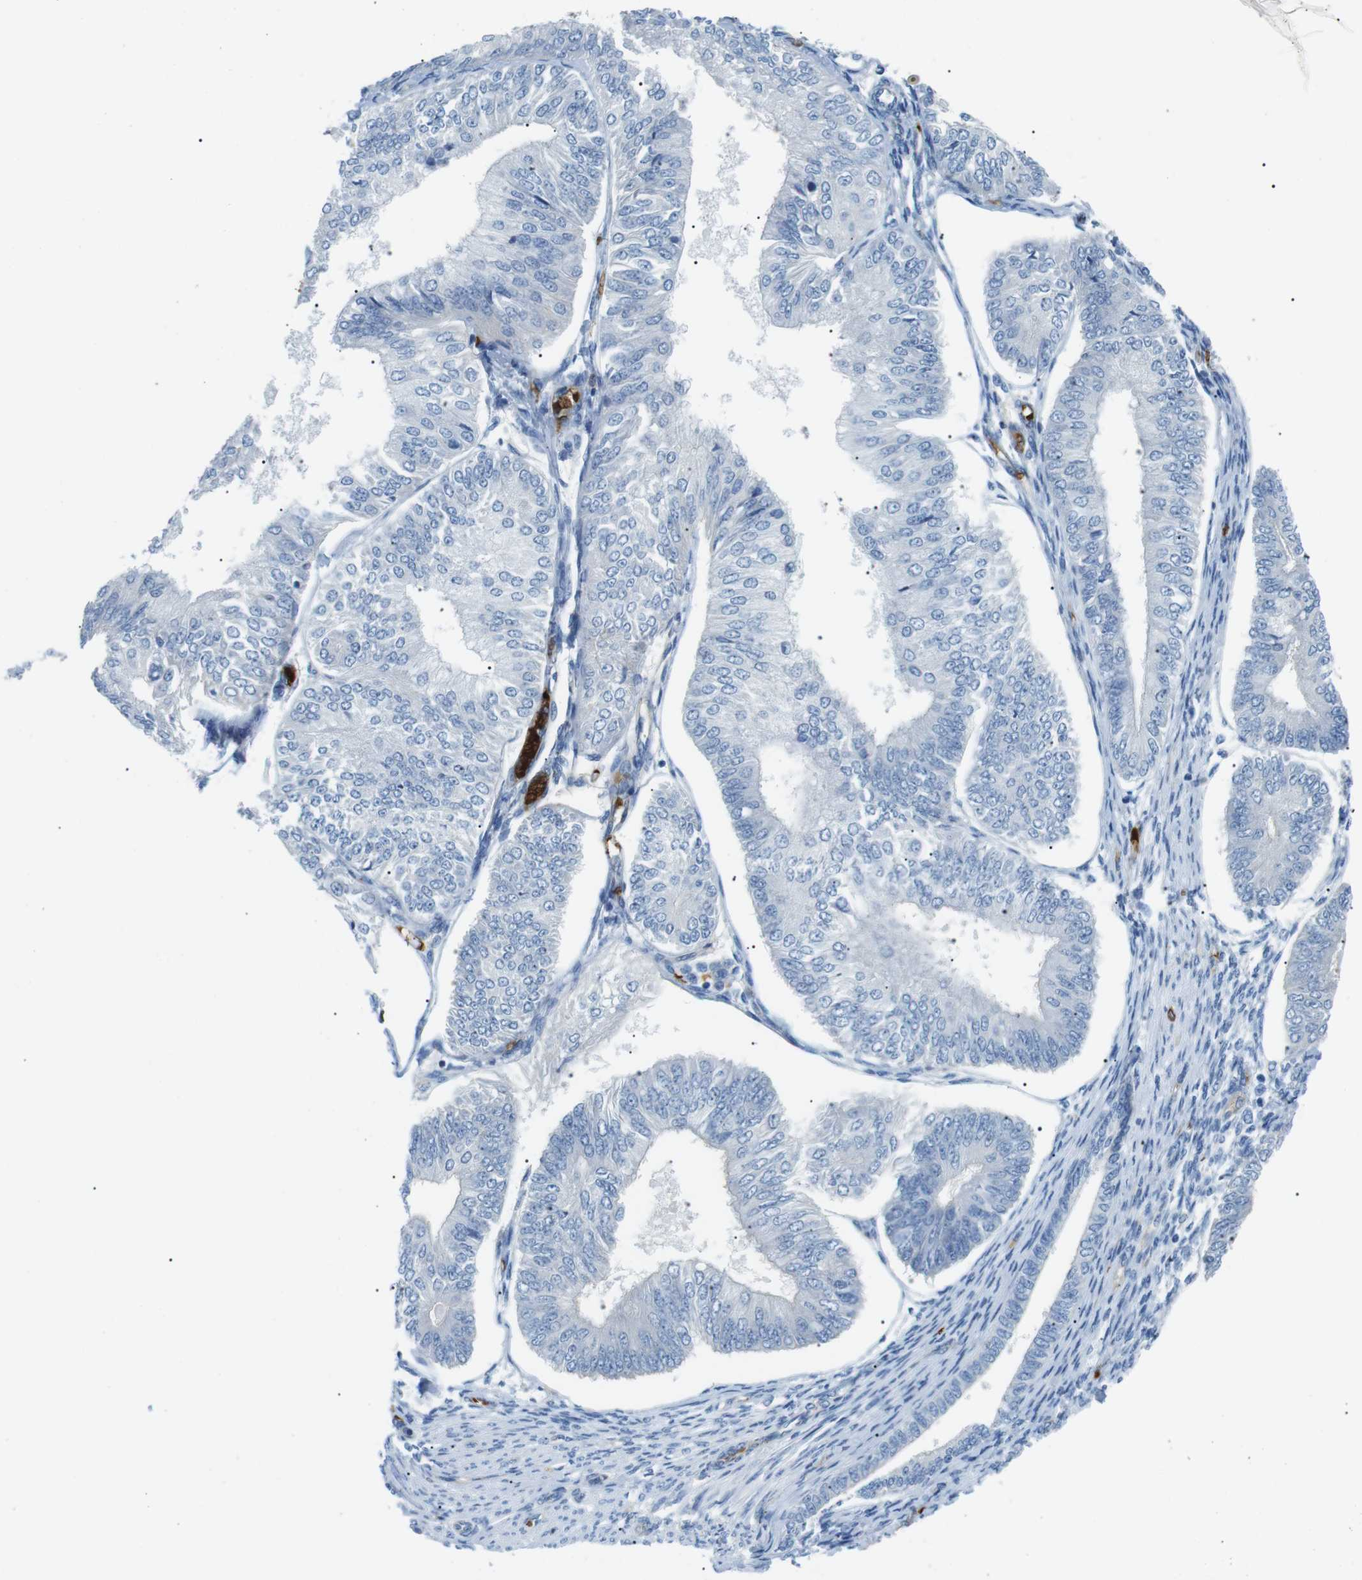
{"staining": {"intensity": "negative", "quantity": "none", "location": "none"}, "tissue": "endometrial cancer", "cell_type": "Tumor cells", "image_type": "cancer", "snomed": [{"axis": "morphology", "description": "Adenocarcinoma, NOS"}, {"axis": "topography", "description": "Endometrium"}], "caption": "Immunohistochemical staining of endometrial cancer reveals no significant expression in tumor cells.", "gene": "ADCY10", "patient": {"sex": "female", "age": 58}}